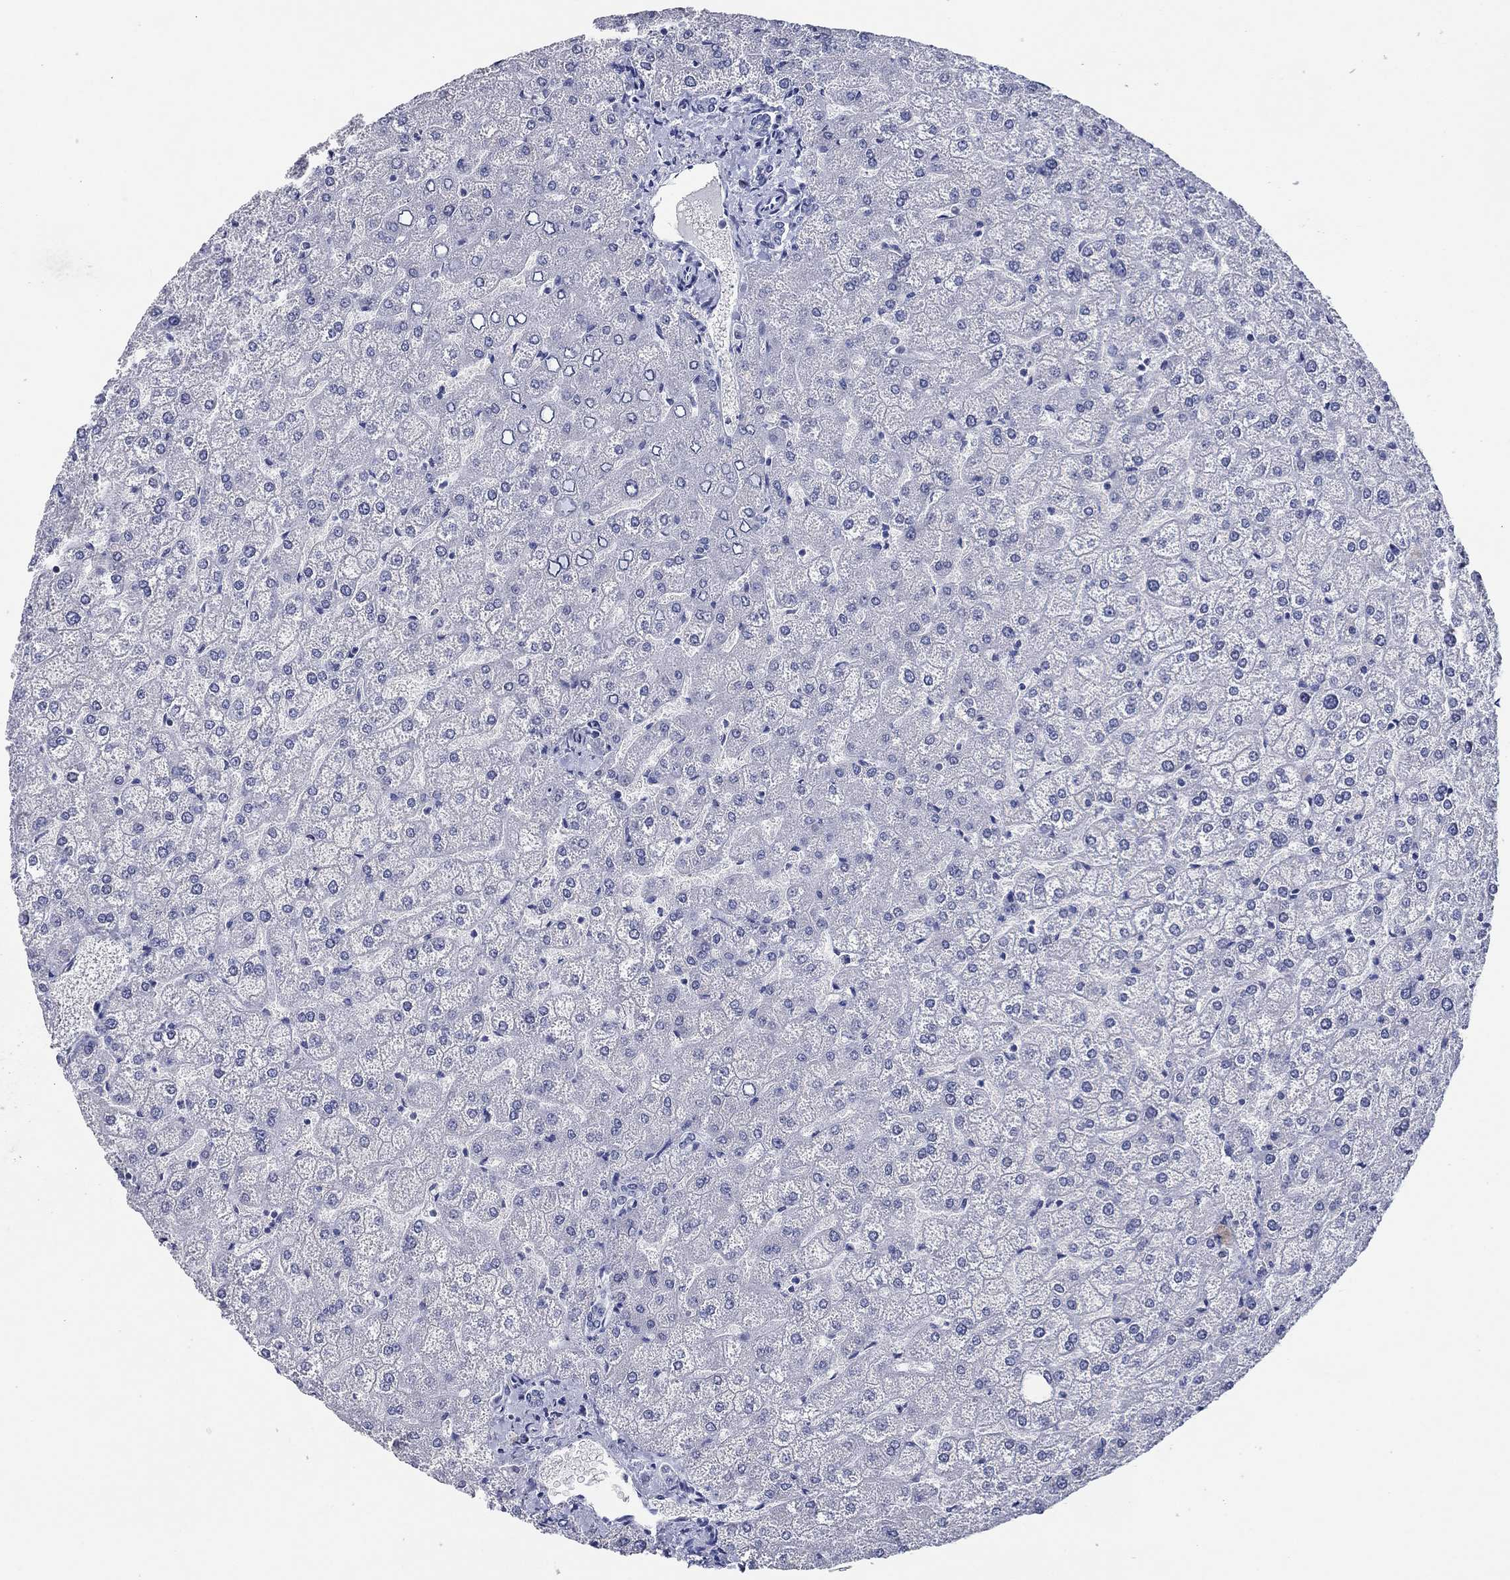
{"staining": {"intensity": "negative", "quantity": "none", "location": "none"}, "tissue": "liver", "cell_type": "Cholangiocytes", "image_type": "normal", "snomed": [{"axis": "morphology", "description": "Normal tissue, NOS"}, {"axis": "topography", "description": "Liver"}], "caption": "Cholangiocytes are negative for brown protein staining in benign liver.", "gene": "POU5F1", "patient": {"sex": "female", "age": 32}}